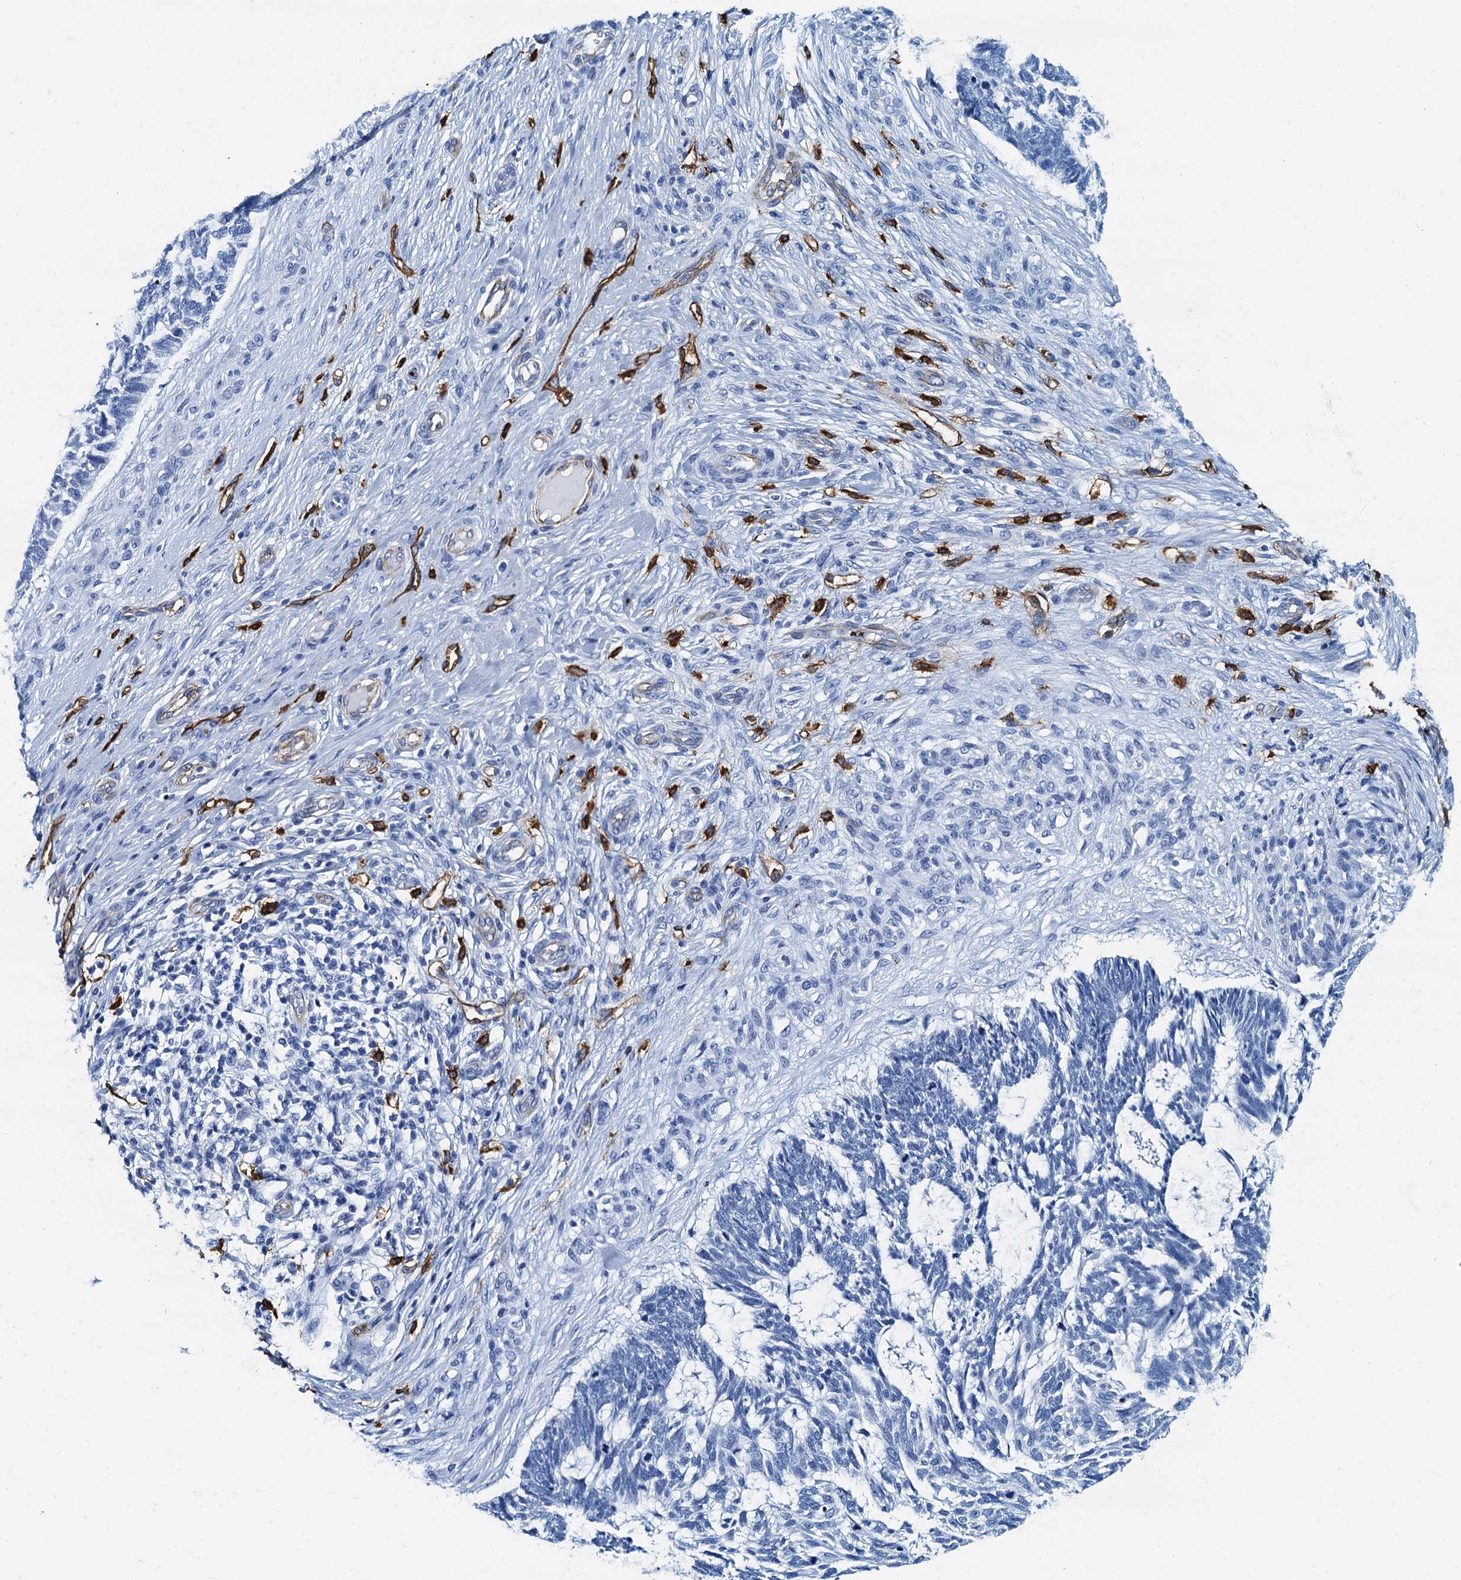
{"staining": {"intensity": "negative", "quantity": "none", "location": "none"}, "tissue": "skin cancer", "cell_type": "Tumor cells", "image_type": "cancer", "snomed": [{"axis": "morphology", "description": "Basal cell carcinoma"}, {"axis": "topography", "description": "Skin"}], "caption": "Immunohistochemical staining of human skin basal cell carcinoma displays no significant staining in tumor cells. (DAB (3,3'-diaminobenzidine) immunohistochemistry, high magnification).", "gene": "CAVIN2", "patient": {"sex": "male", "age": 88}}